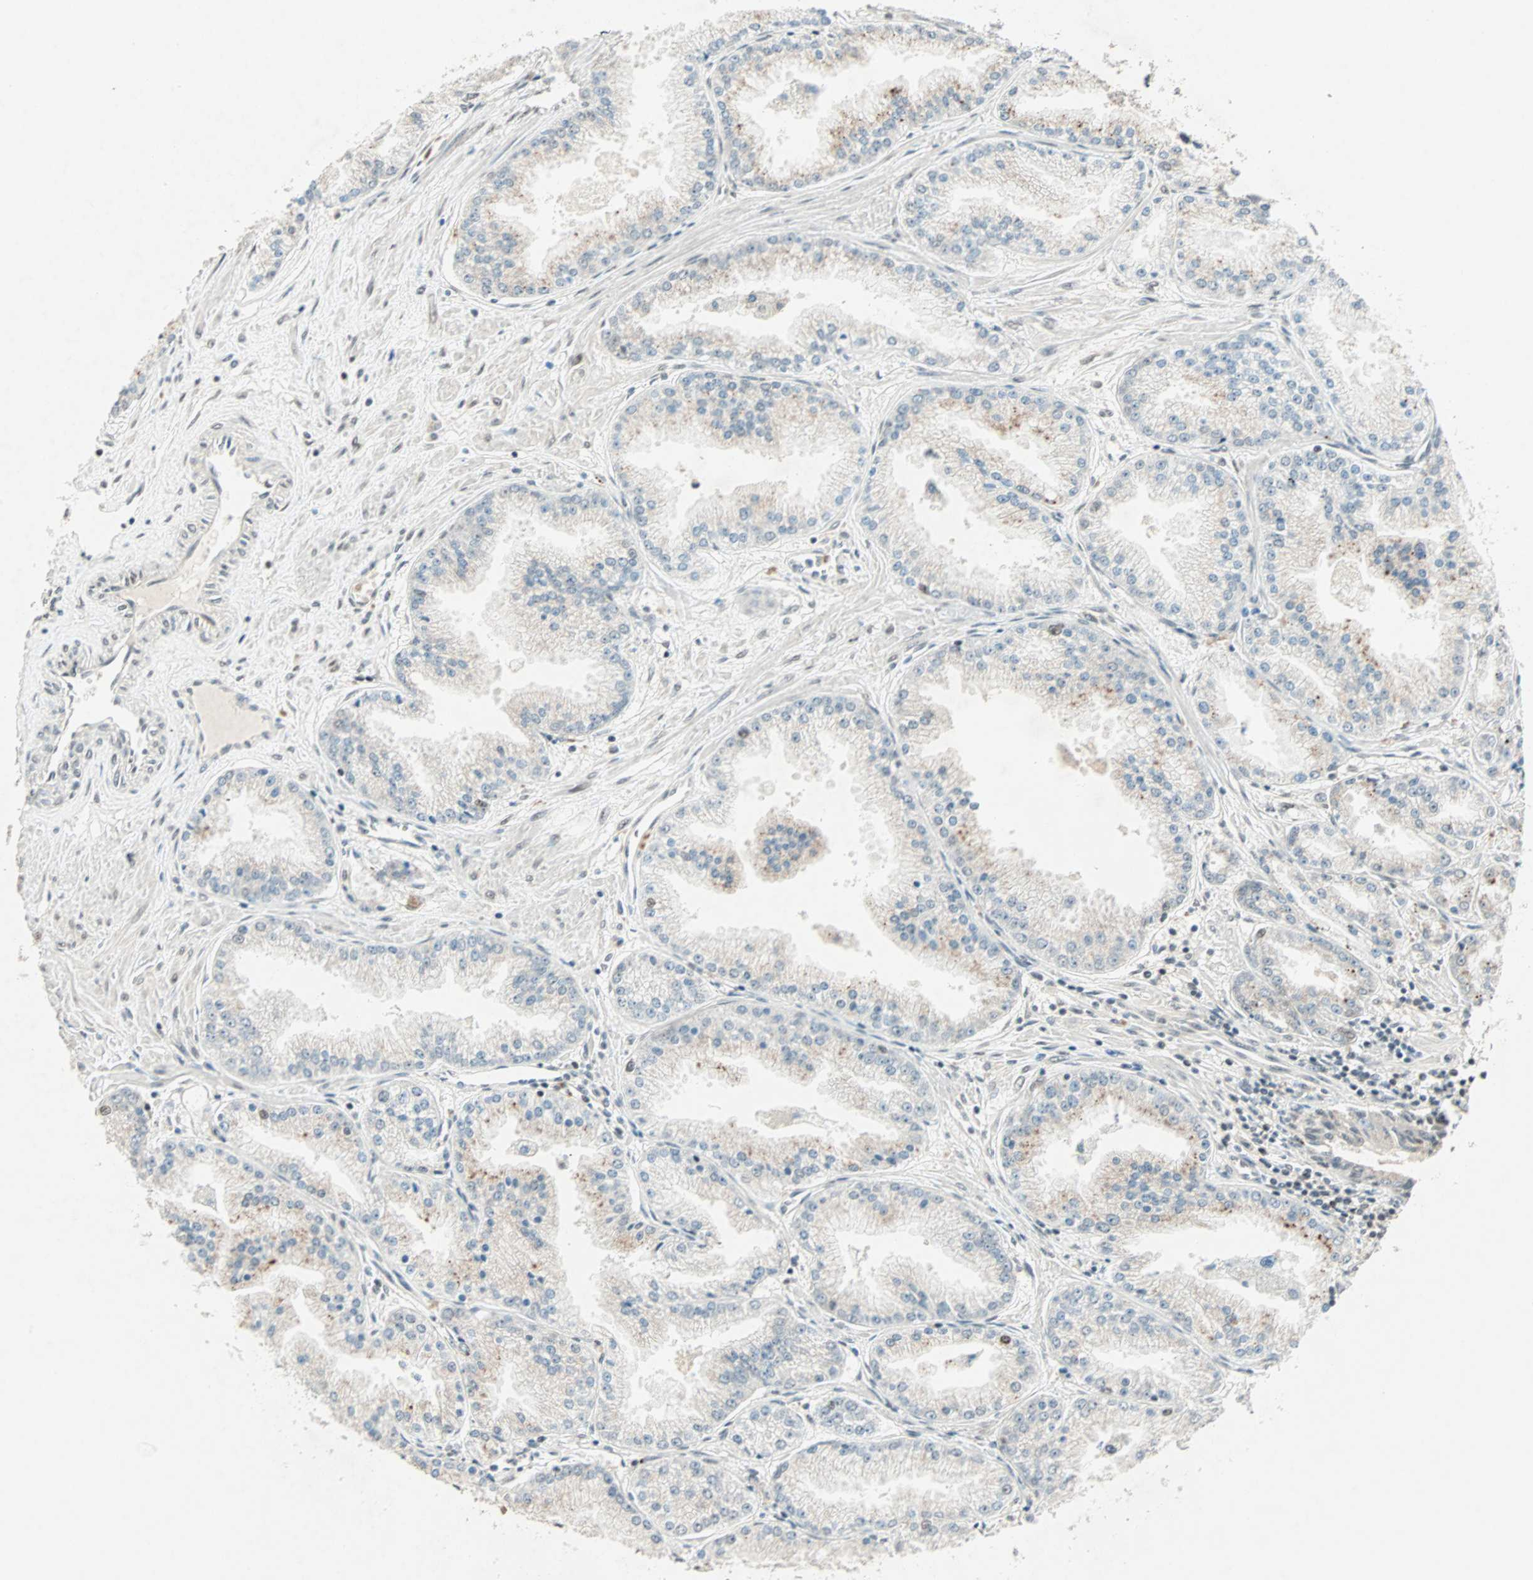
{"staining": {"intensity": "weak", "quantity": "<25%", "location": "cytoplasmic/membranous"}, "tissue": "prostate cancer", "cell_type": "Tumor cells", "image_type": "cancer", "snomed": [{"axis": "morphology", "description": "Adenocarcinoma, High grade"}, {"axis": "topography", "description": "Prostate"}], "caption": "Tumor cells show no significant positivity in prostate high-grade adenocarcinoma.", "gene": "MDC1", "patient": {"sex": "male", "age": 61}}